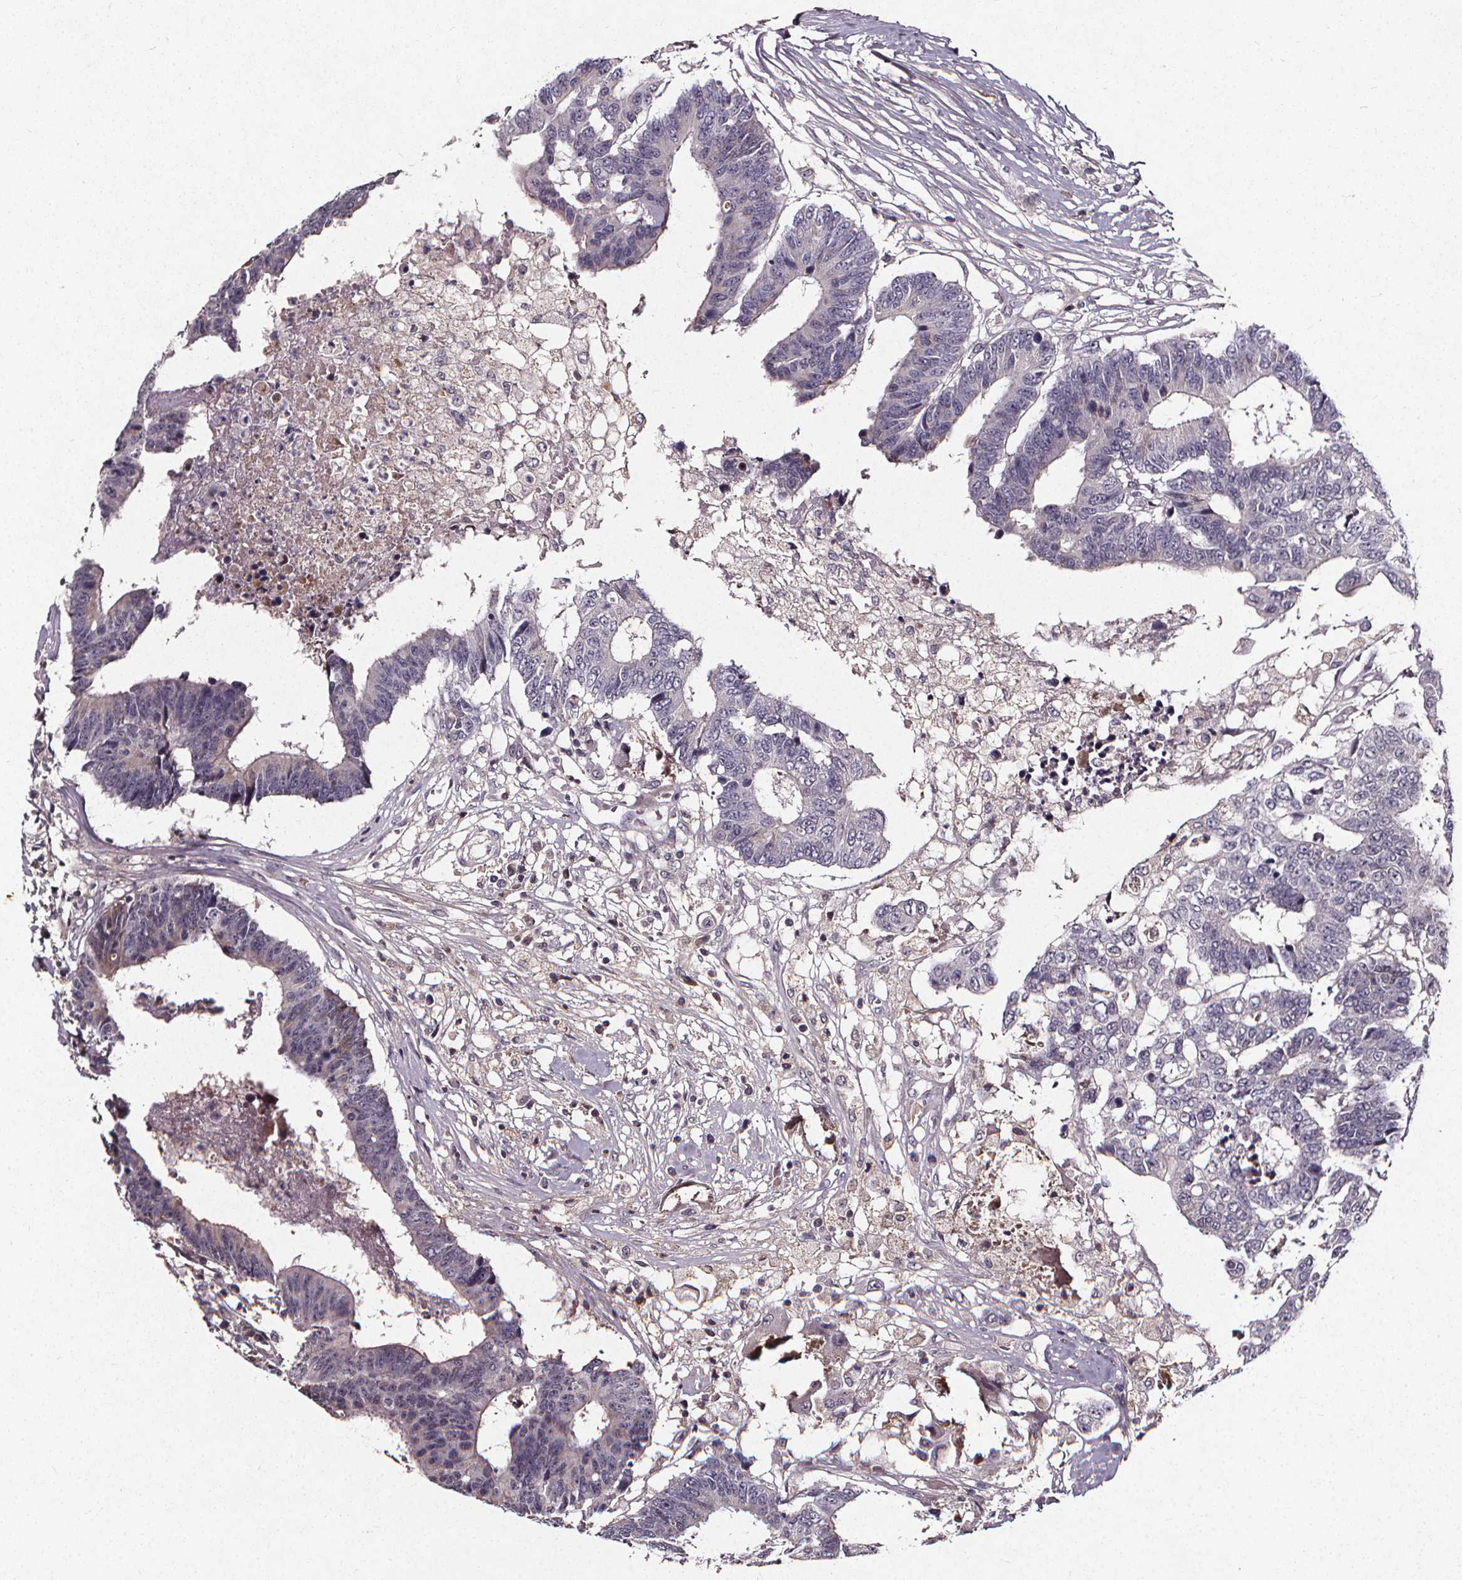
{"staining": {"intensity": "negative", "quantity": "none", "location": "none"}, "tissue": "colorectal cancer", "cell_type": "Tumor cells", "image_type": "cancer", "snomed": [{"axis": "morphology", "description": "Adenocarcinoma, NOS"}, {"axis": "topography", "description": "Colon"}], "caption": "This micrograph is of colorectal cancer (adenocarcinoma) stained with immunohistochemistry (IHC) to label a protein in brown with the nuclei are counter-stained blue. There is no positivity in tumor cells.", "gene": "SPAG8", "patient": {"sex": "female", "age": 48}}